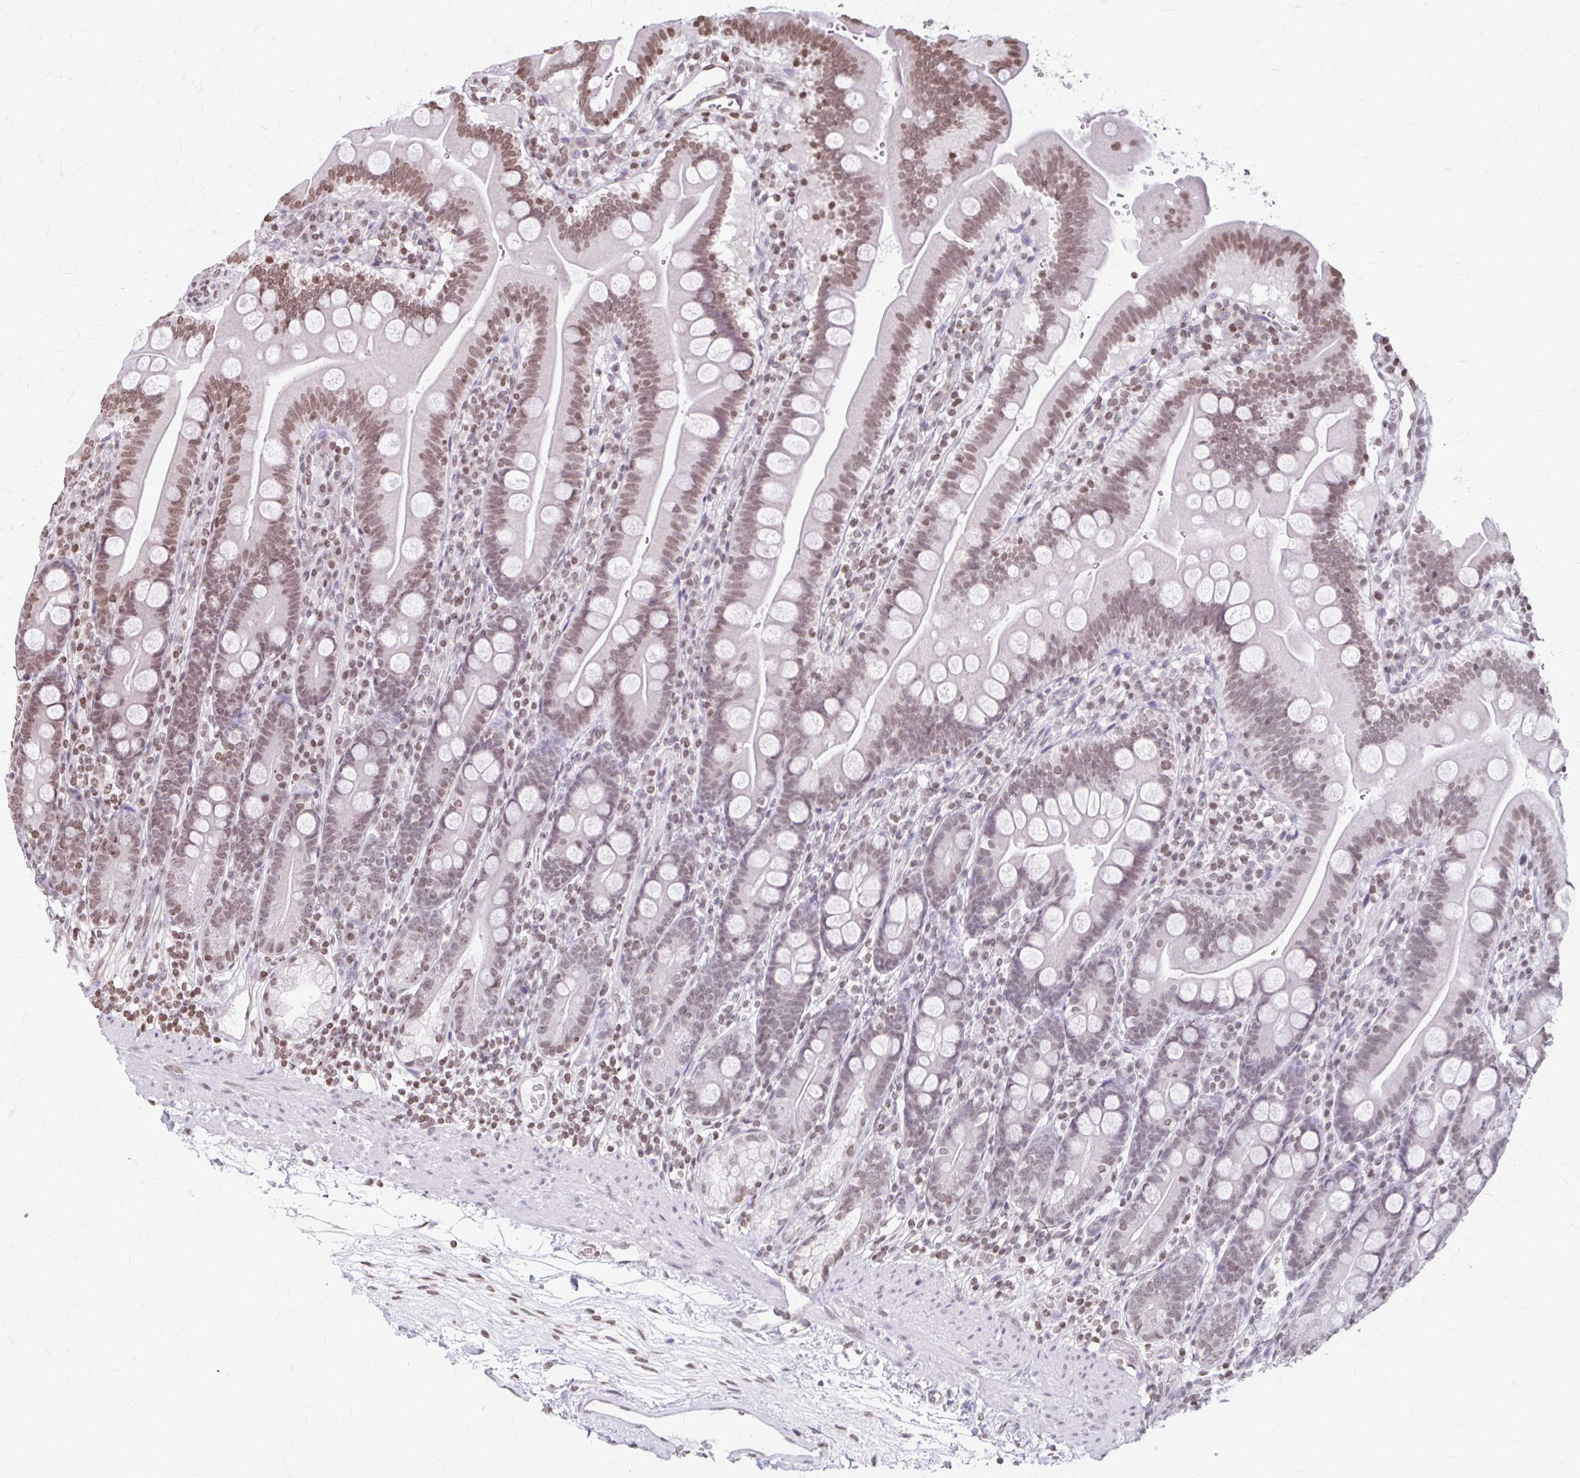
{"staining": {"intensity": "moderate", "quantity": ">75%", "location": "nuclear"}, "tissue": "duodenum", "cell_type": "Glandular cells", "image_type": "normal", "snomed": [{"axis": "morphology", "description": "Normal tissue, NOS"}, {"axis": "topography", "description": "Duodenum"}], "caption": "This histopathology image shows benign duodenum stained with immunohistochemistry to label a protein in brown. The nuclear of glandular cells show moderate positivity for the protein. Nuclei are counter-stained blue.", "gene": "ORC3", "patient": {"sex": "female", "age": 67}}